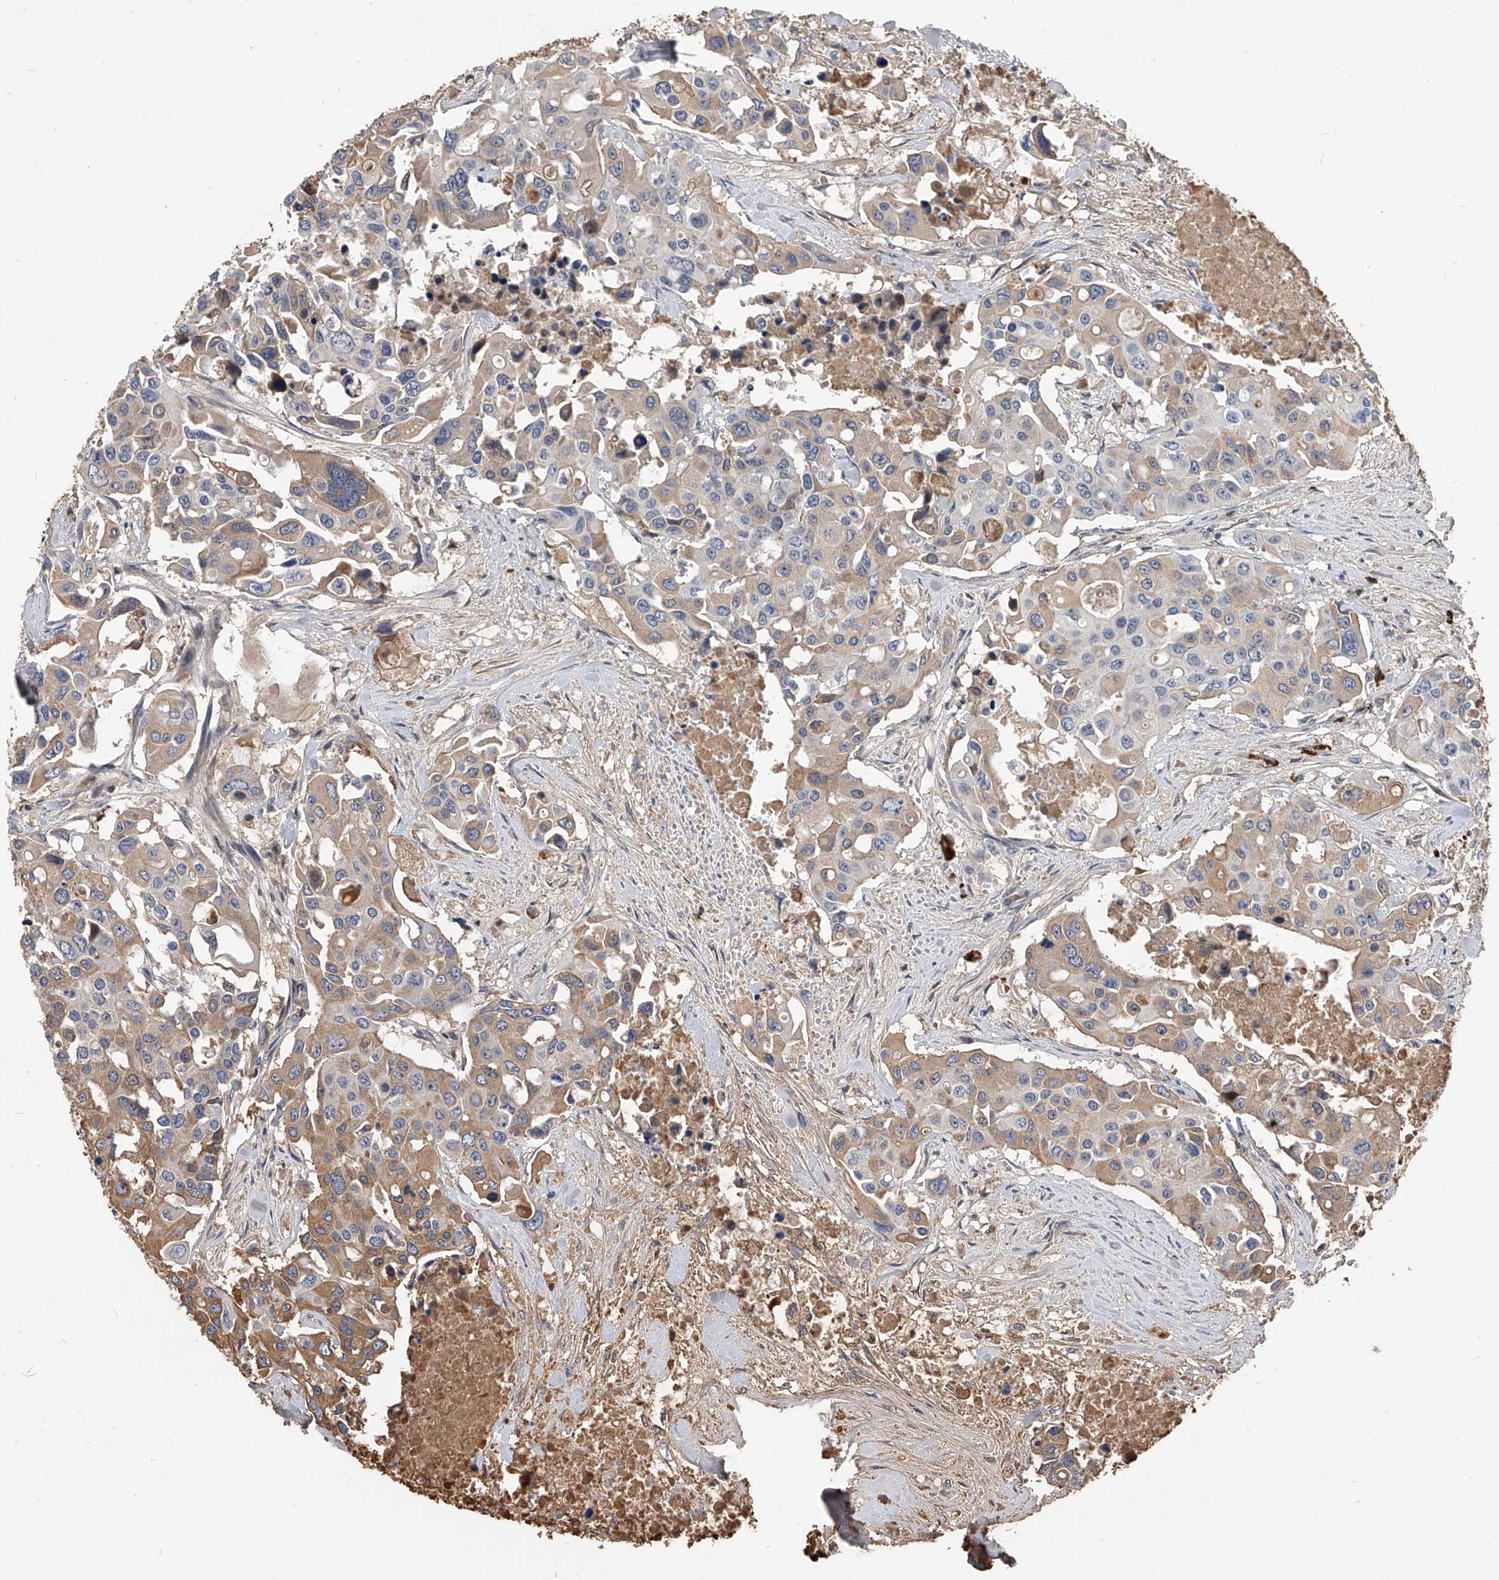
{"staining": {"intensity": "moderate", "quantity": "<25%", "location": "cytoplasmic/membranous"}, "tissue": "colorectal cancer", "cell_type": "Tumor cells", "image_type": "cancer", "snomed": [{"axis": "morphology", "description": "Adenocarcinoma, NOS"}, {"axis": "topography", "description": "Colon"}], "caption": "This is a photomicrograph of IHC staining of colorectal cancer, which shows moderate expression in the cytoplasmic/membranous of tumor cells.", "gene": "ZNF25", "patient": {"sex": "male", "age": 77}}